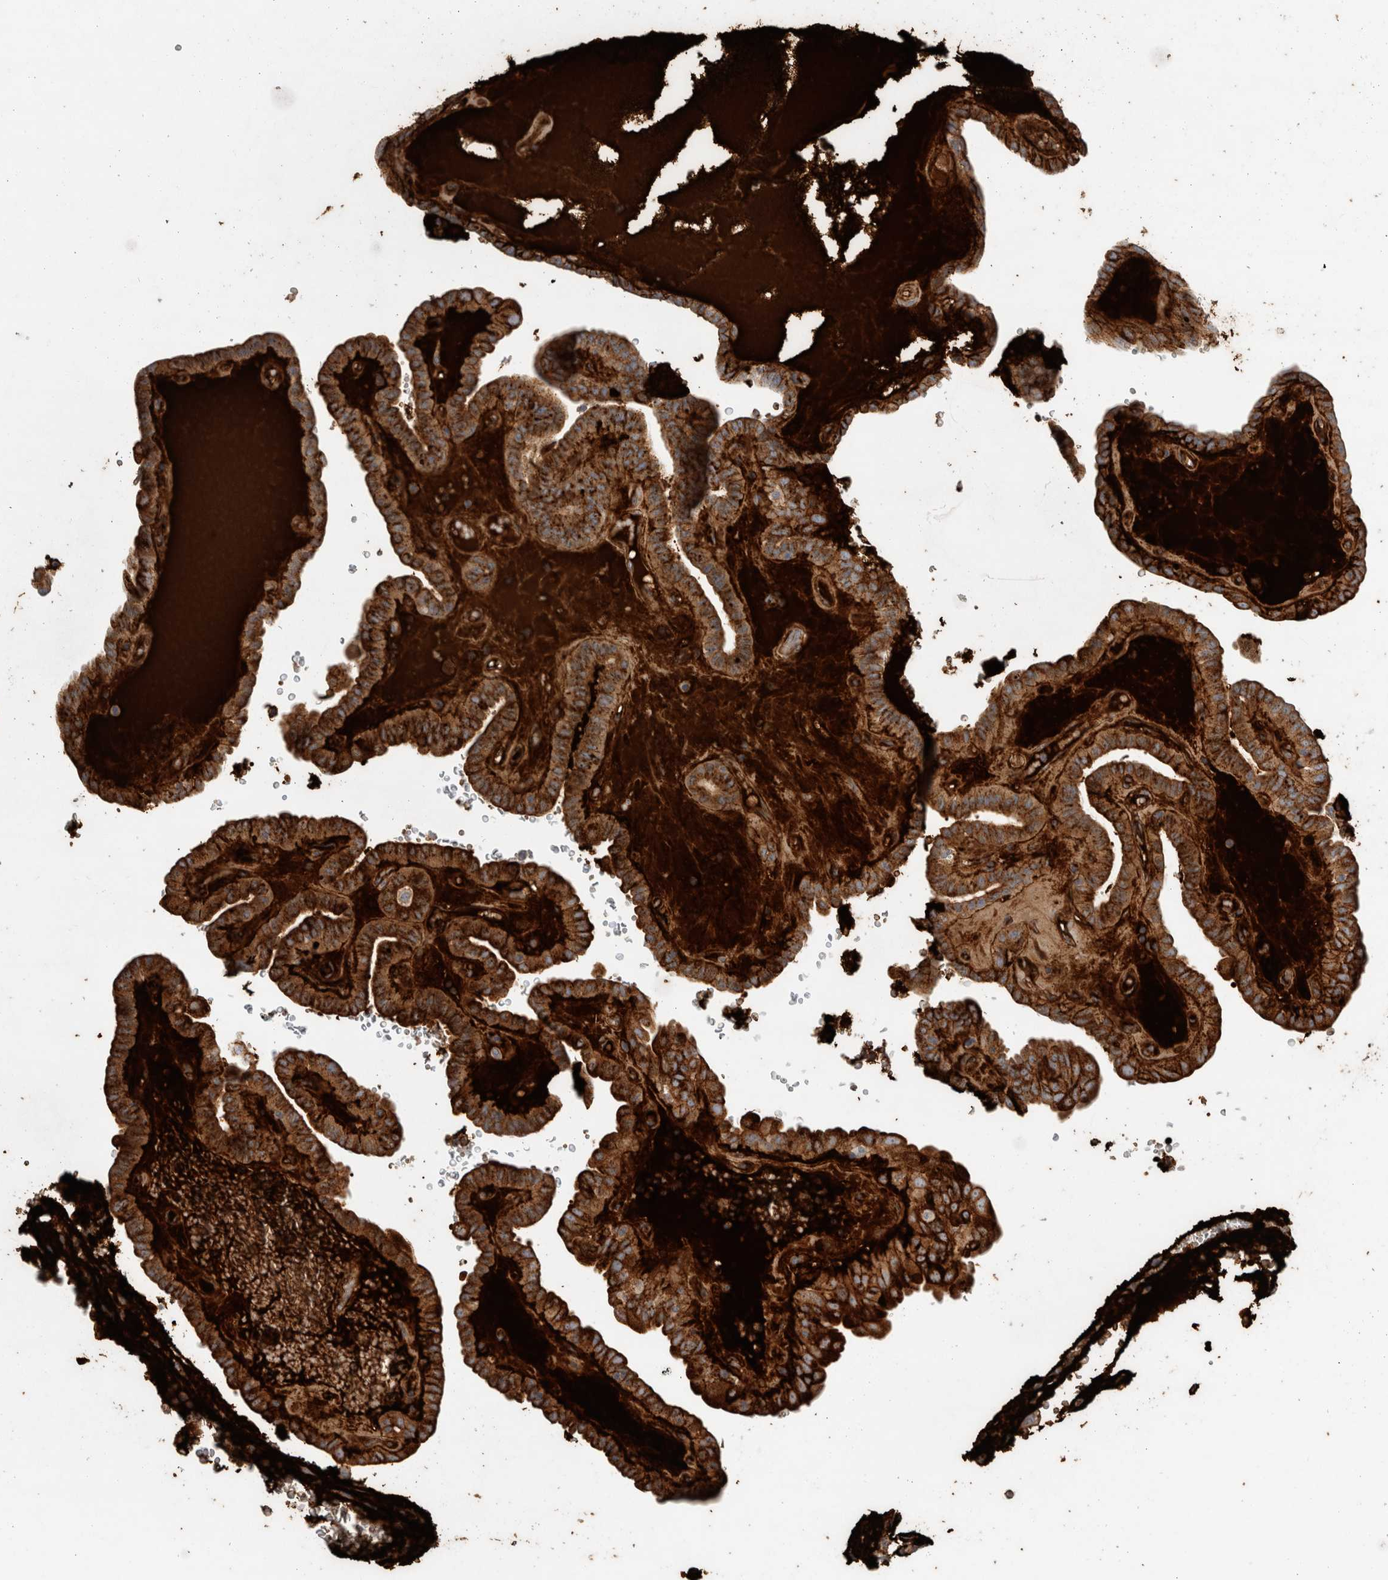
{"staining": {"intensity": "moderate", "quantity": ">75%", "location": "cytoplasmic/membranous"}, "tissue": "thyroid cancer", "cell_type": "Tumor cells", "image_type": "cancer", "snomed": [{"axis": "morphology", "description": "Papillary adenocarcinoma, NOS"}, {"axis": "topography", "description": "Thyroid gland"}], "caption": "The photomicrograph shows a brown stain indicating the presence of a protein in the cytoplasmic/membranous of tumor cells in papillary adenocarcinoma (thyroid).", "gene": "FN1", "patient": {"sex": "male", "age": 77}}